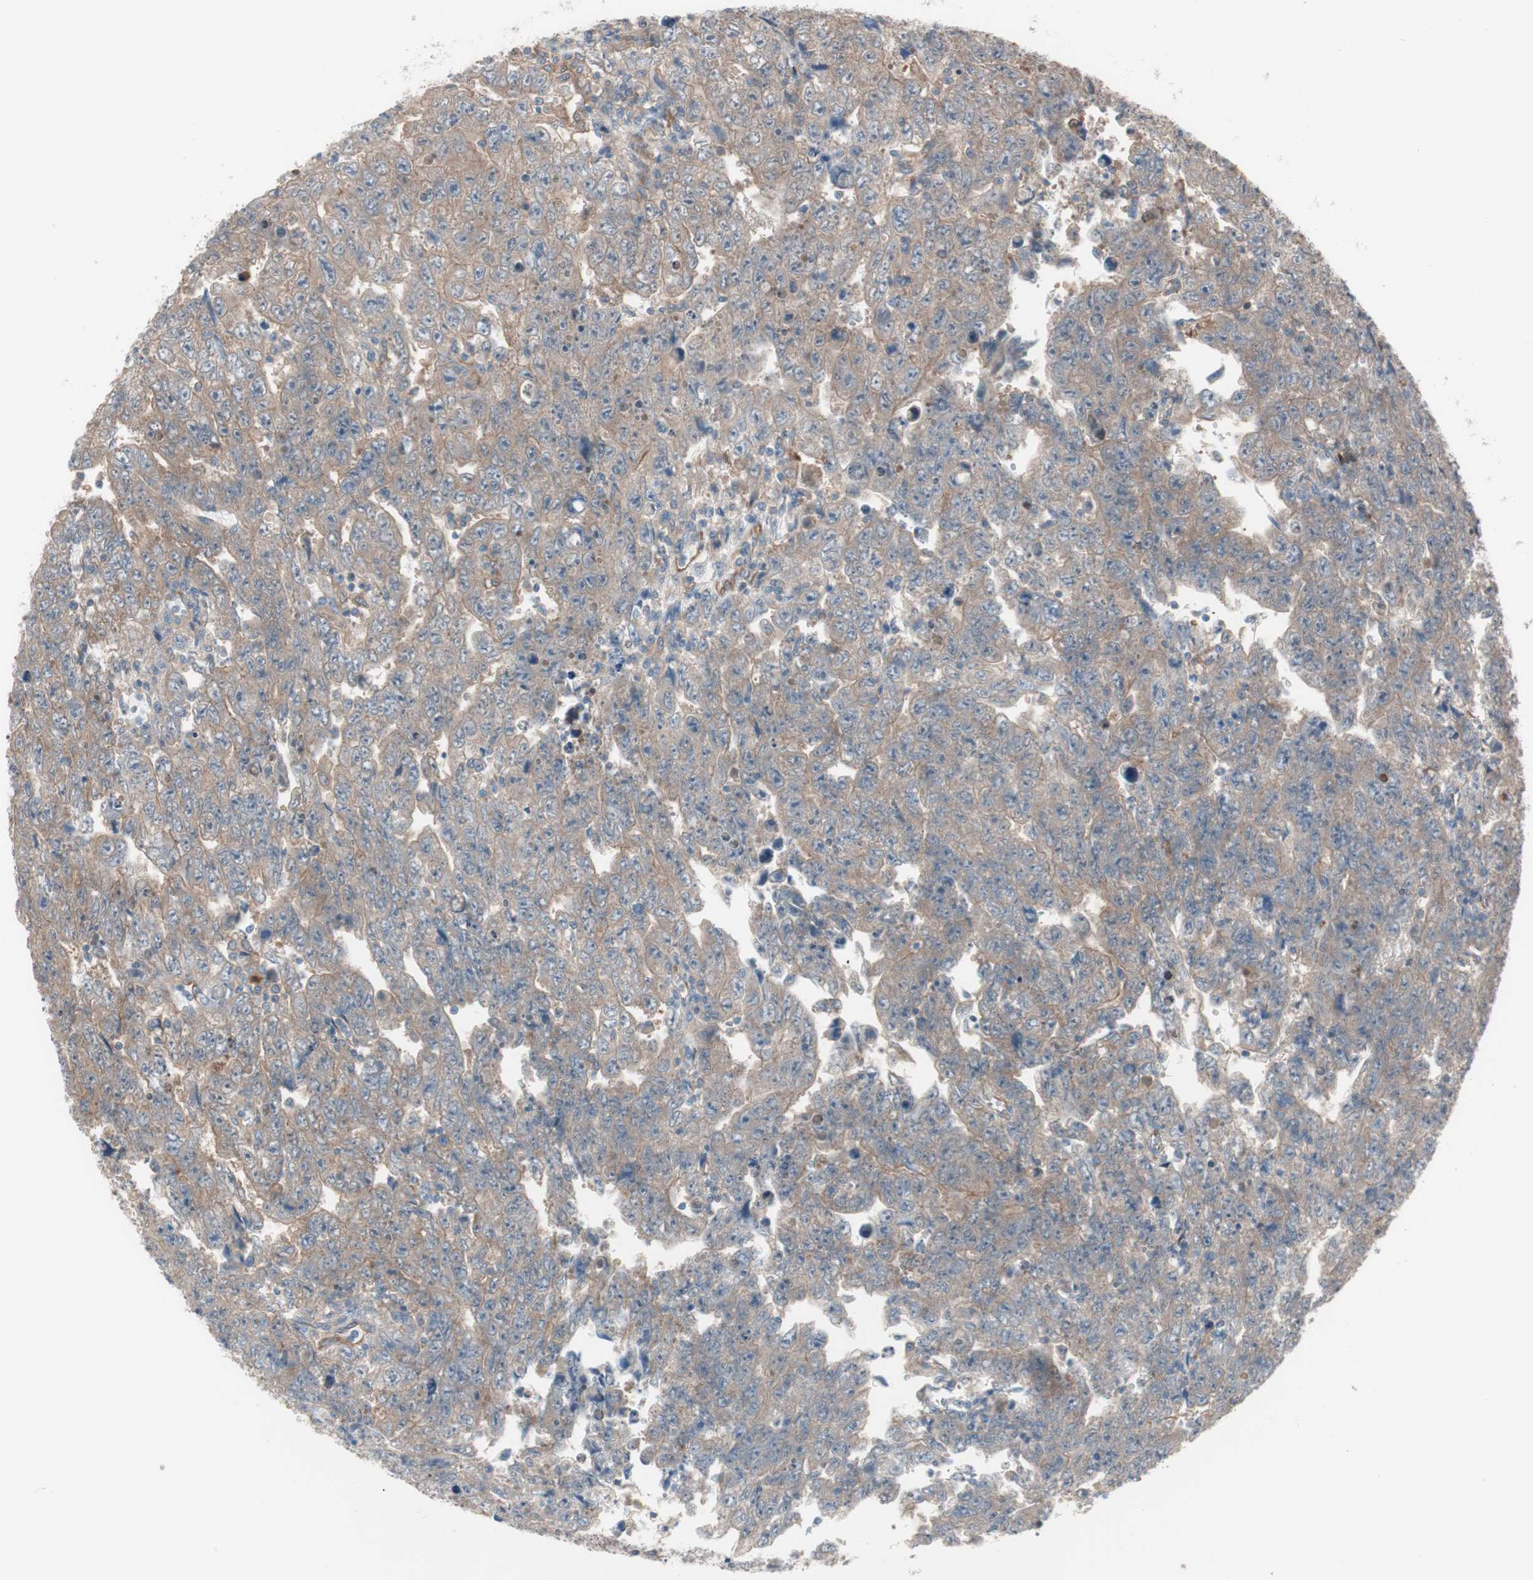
{"staining": {"intensity": "moderate", "quantity": ">75%", "location": "cytoplasmic/membranous"}, "tissue": "testis cancer", "cell_type": "Tumor cells", "image_type": "cancer", "snomed": [{"axis": "morphology", "description": "Carcinoma, Embryonal, NOS"}, {"axis": "topography", "description": "Testis"}], "caption": "Tumor cells reveal medium levels of moderate cytoplasmic/membranous staining in about >75% of cells in testis embryonal carcinoma.", "gene": "STAB1", "patient": {"sex": "male", "age": 28}}